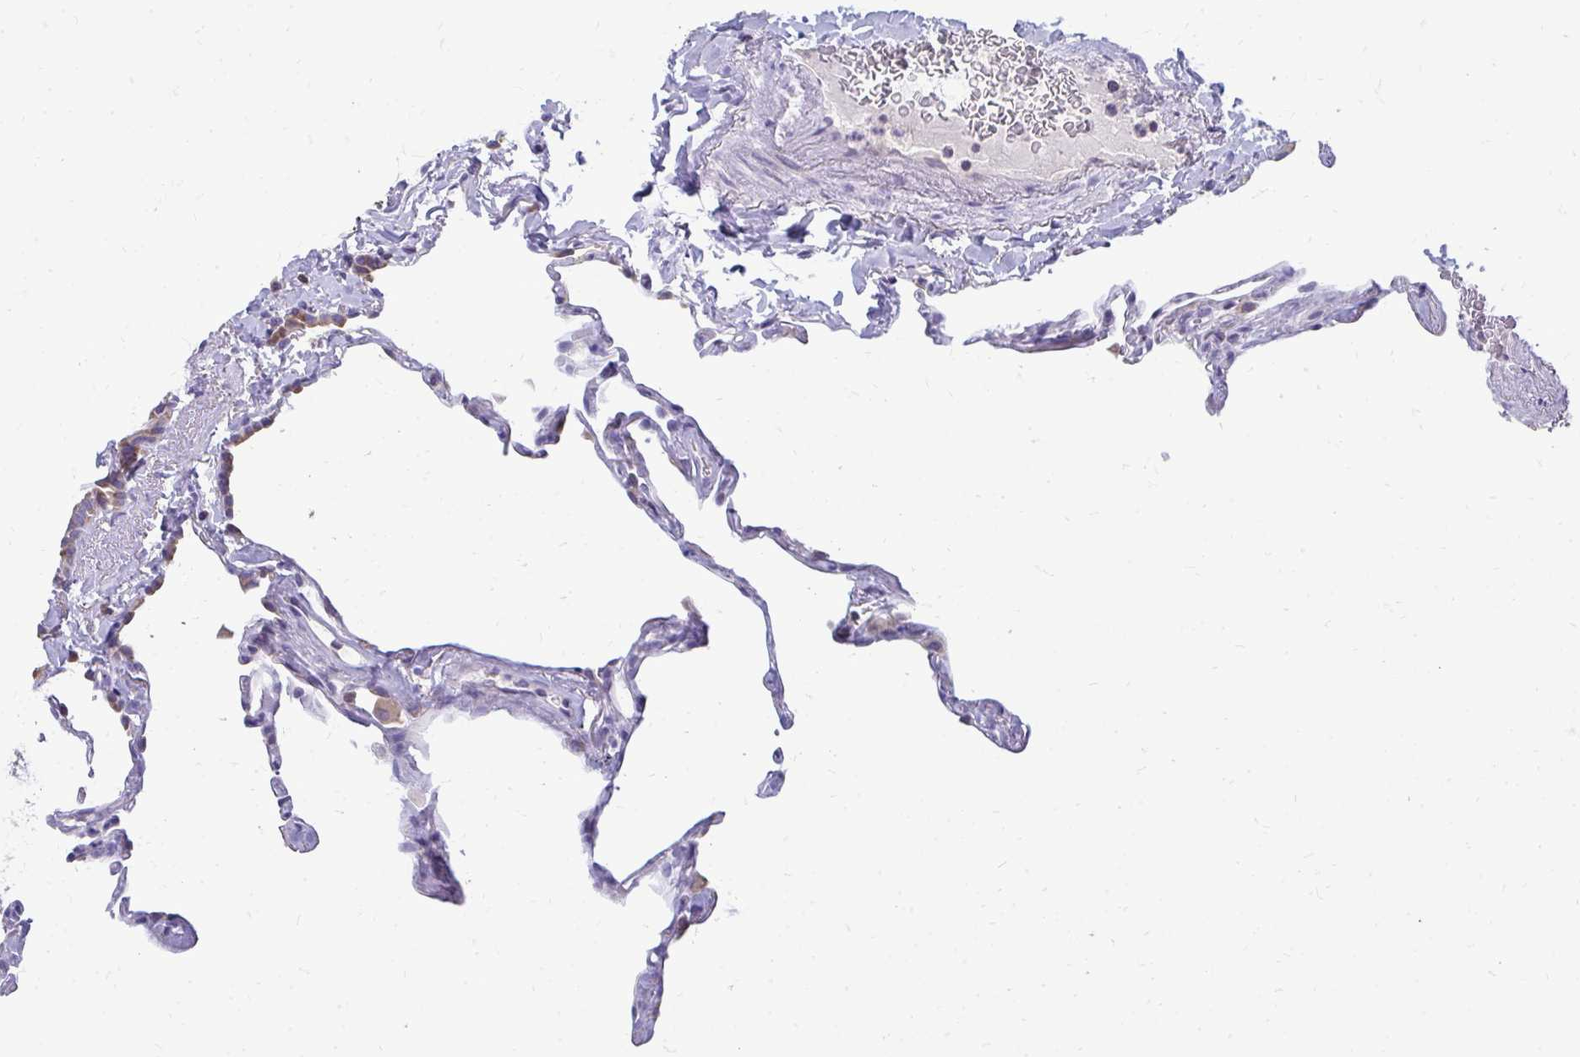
{"staining": {"intensity": "moderate", "quantity": "<25%", "location": "cytoplasmic/membranous"}, "tissue": "lung", "cell_type": "Alveolar cells", "image_type": "normal", "snomed": [{"axis": "morphology", "description": "Normal tissue, NOS"}, {"axis": "topography", "description": "Lung"}], "caption": "Protein staining of normal lung exhibits moderate cytoplasmic/membranous staining in approximately <25% of alveolar cells. The protein of interest is shown in brown color, while the nuclei are stained blue.", "gene": "RPLP2", "patient": {"sex": "male", "age": 65}}